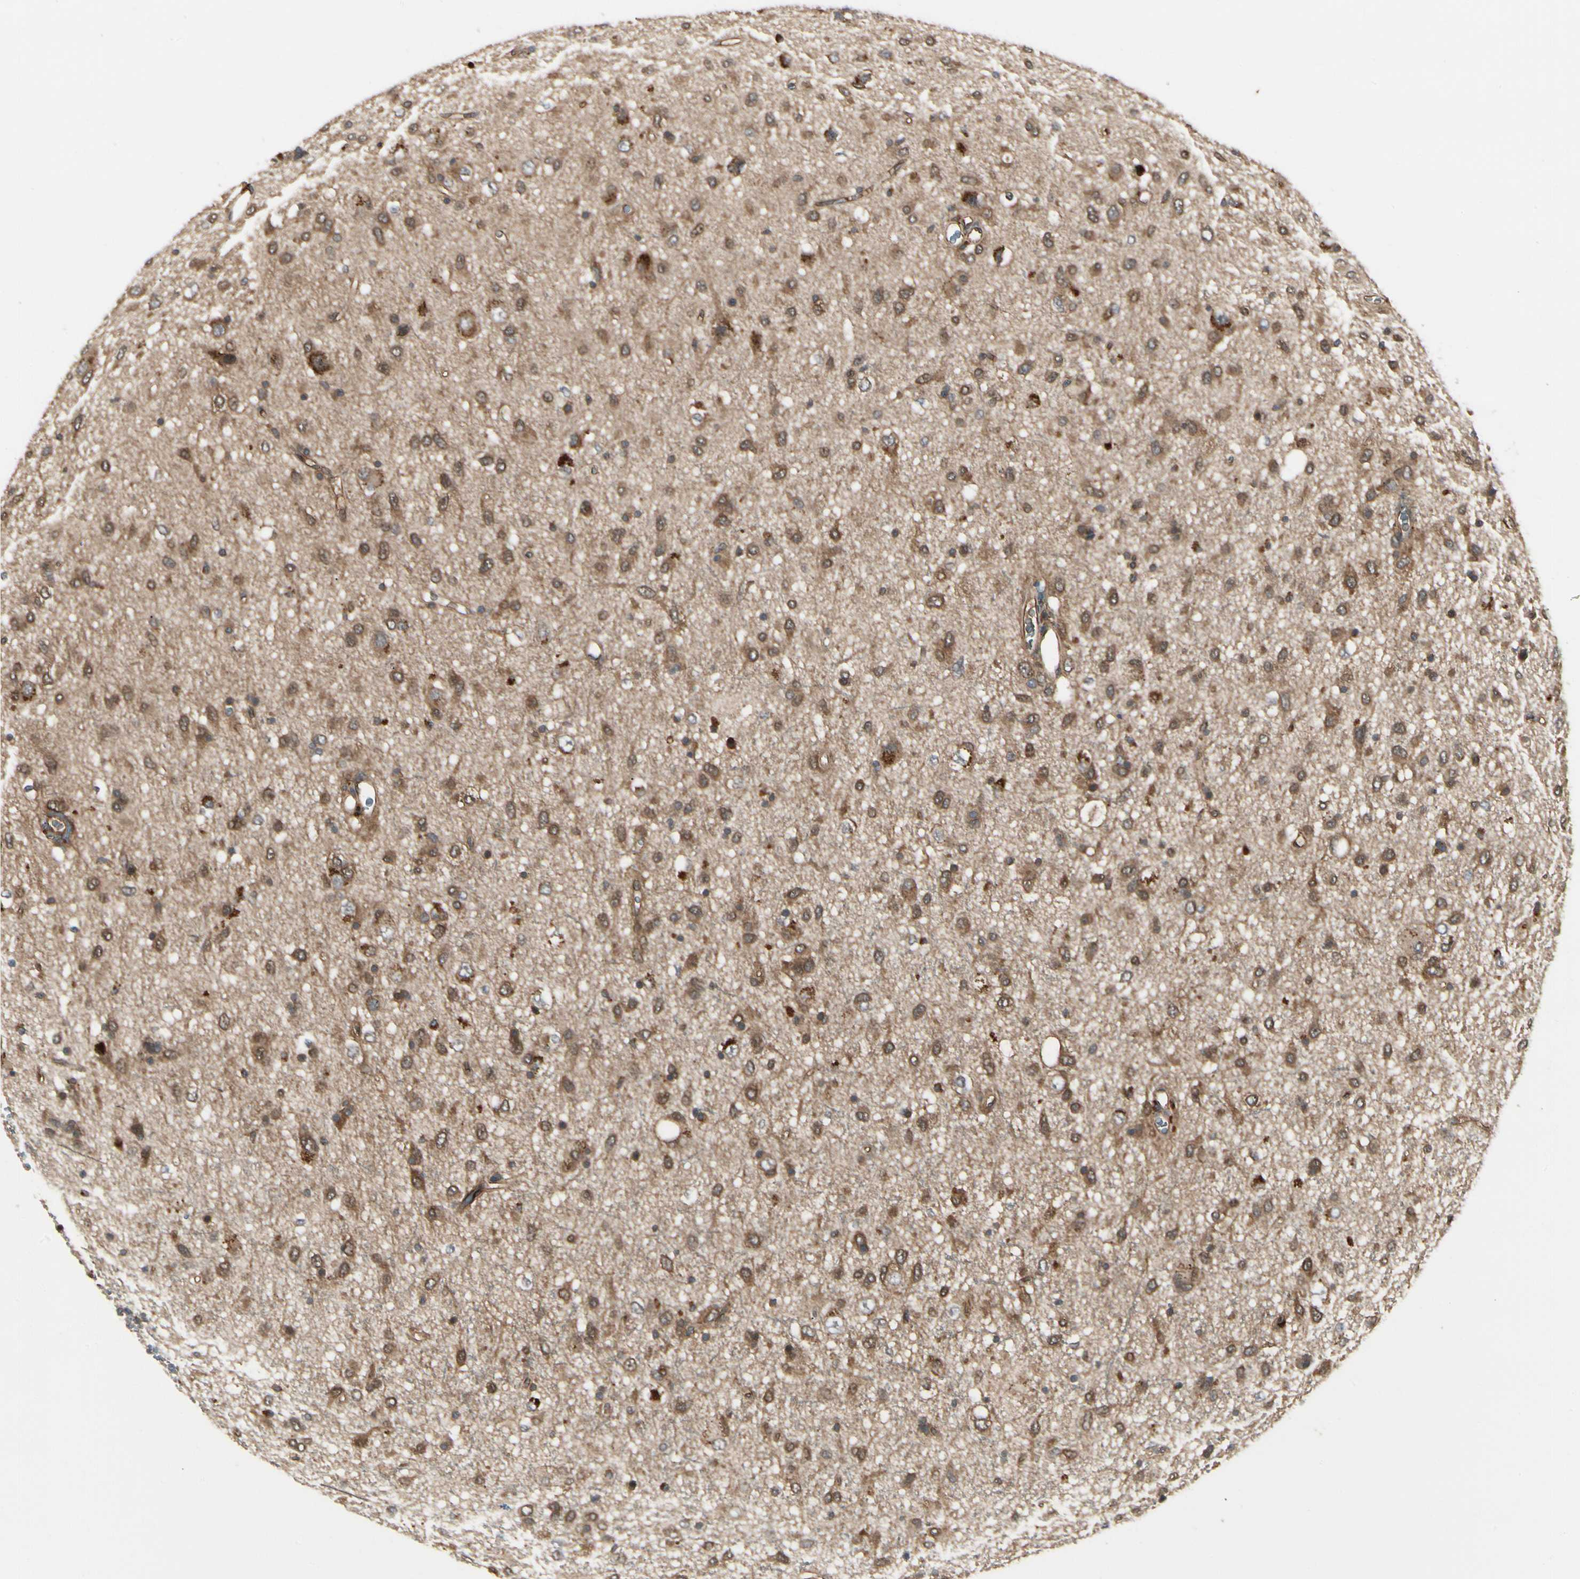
{"staining": {"intensity": "strong", "quantity": ">75%", "location": "cytoplasmic/membranous"}, "tissue": "glioma", "cell_type": "Tumor cells", "image_type": "cancer", "snomed": [{"axis": "morphology", "description": "Glioma, malignant, Low grade"}, {"axis": "topography", "description": "Brain"}], "caption": "IHC (DAB) staining of malignant glioma (low-grade) demonstrates strong cytoplasmic/membranous protein expression in approximately >75% of tumor cells.", "gene": "RNF14", "patient": {"sex": "male", "age": 77}}